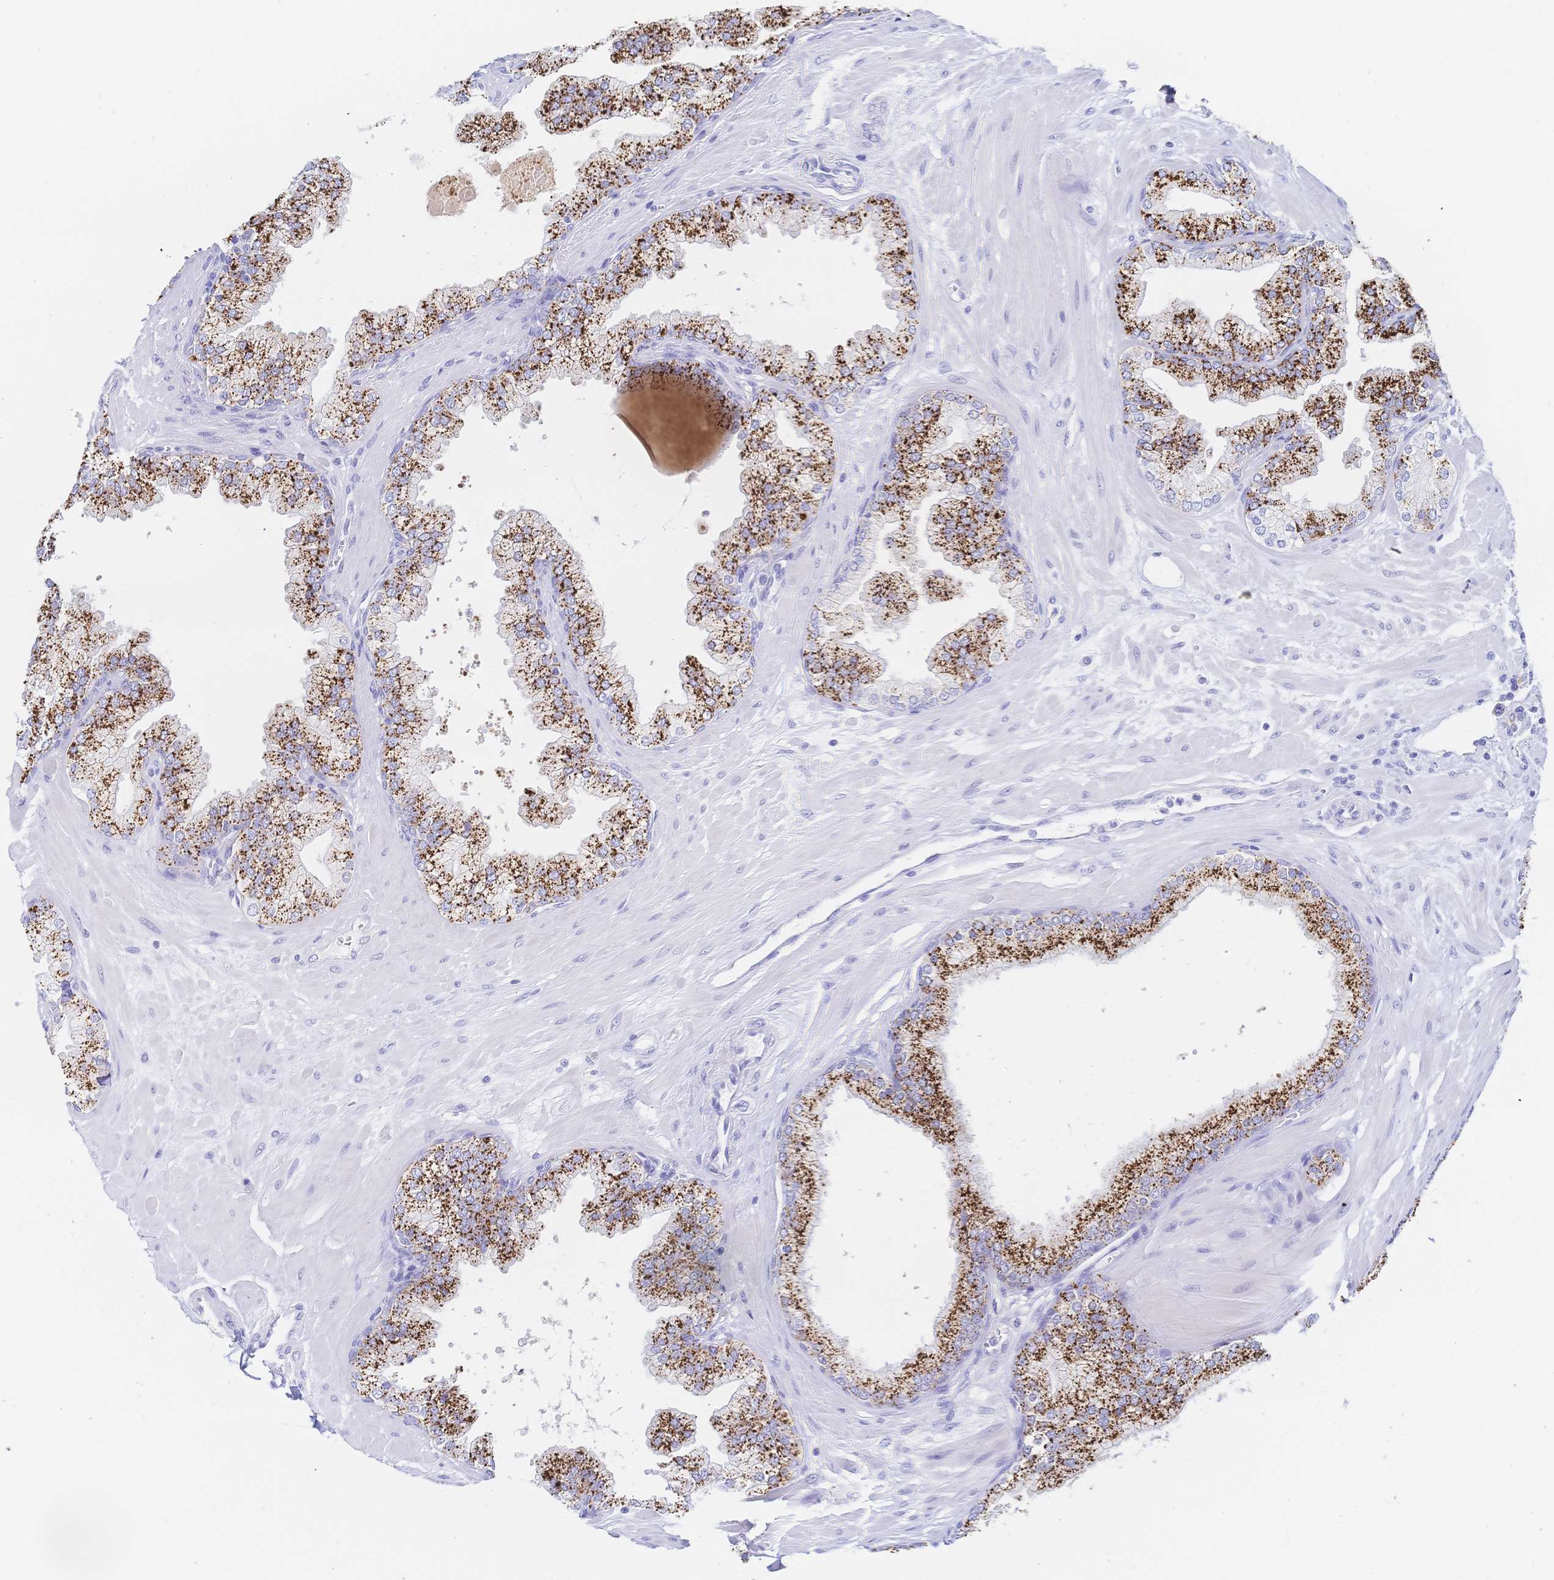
{"staining": {"intensity": "strong", "quantity": "25%-75%", "location": "cytoplasmic/membranous"}, "tissue": "prostate", "cell_type": "Glandular cells", "image_type": "normal", "snomed": [{"axis": "morphology", "description": "Normal tissue, NOS"}, {"axis": "topography", "description": "Prostate"}, {"axis": "topography", "description": "Peripheral nerve tissue"}], "caption": "Immunohistochemical staining of unremarkable prostate demonstrates high levels of strong cytoplasmic/membranous staining in about 25%-75% of glandular cells.", "gene": "RRM1", "patient": {"sex": "male", "age": 61}}